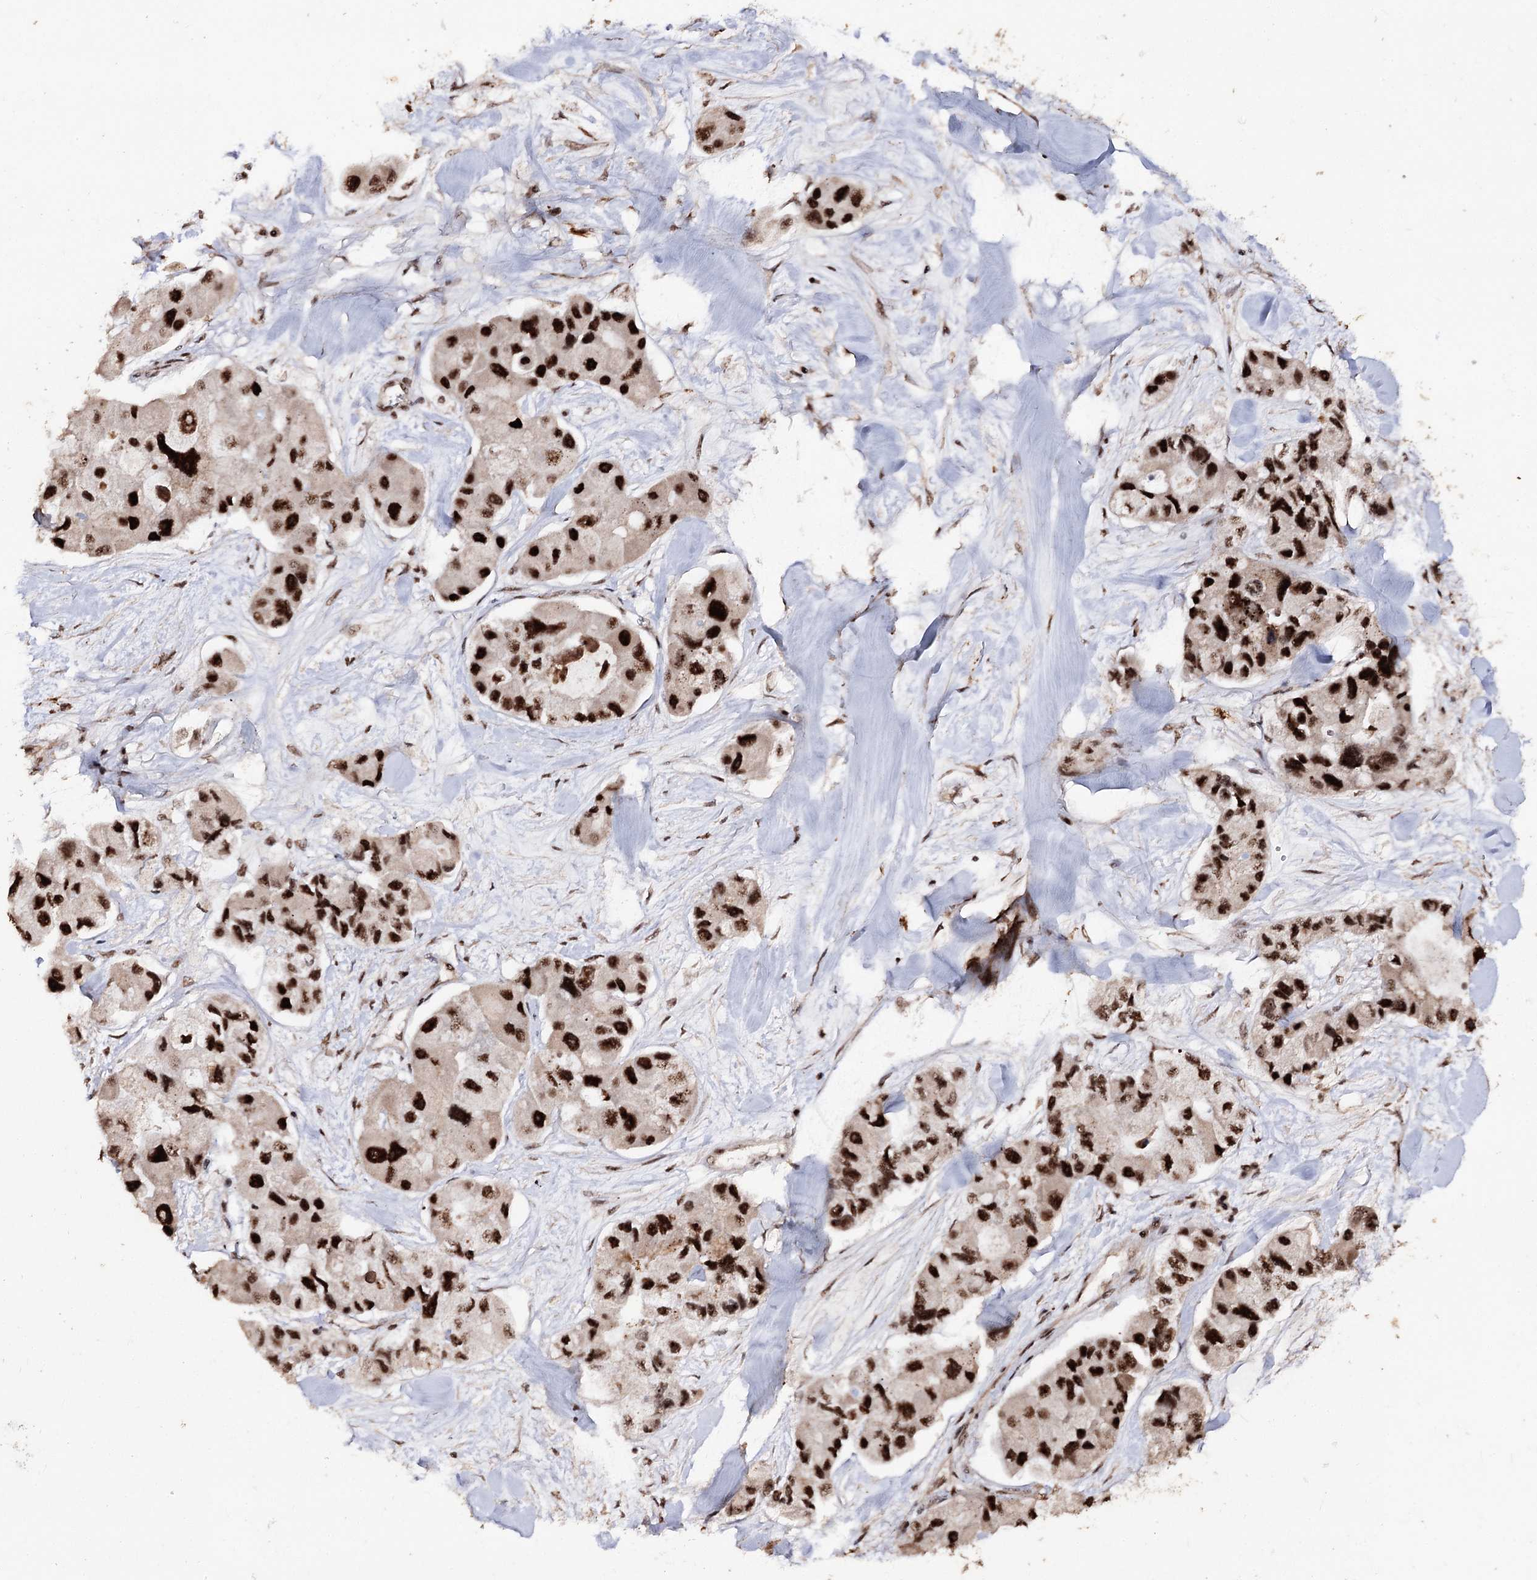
{"staining": {"intensity": "strong", "quantity": ">75%", "location": "nuclear"}, "tissue": "lung cancer", "cell_type": "Tumor cells", "image_type": "cancer", "snomed": [{"axis": "morphology", "description": "Adenocarcinoma, NOS"}, {"axis": "topography", "description": "Lung"}], "caption": "Protein expression analysis of lung adenocarcinoma exhibits strong nuclear positivity in about >75% of tumor cells.", "gene": "U2SURP", "patient": {"sex": "female", "age": 54}}